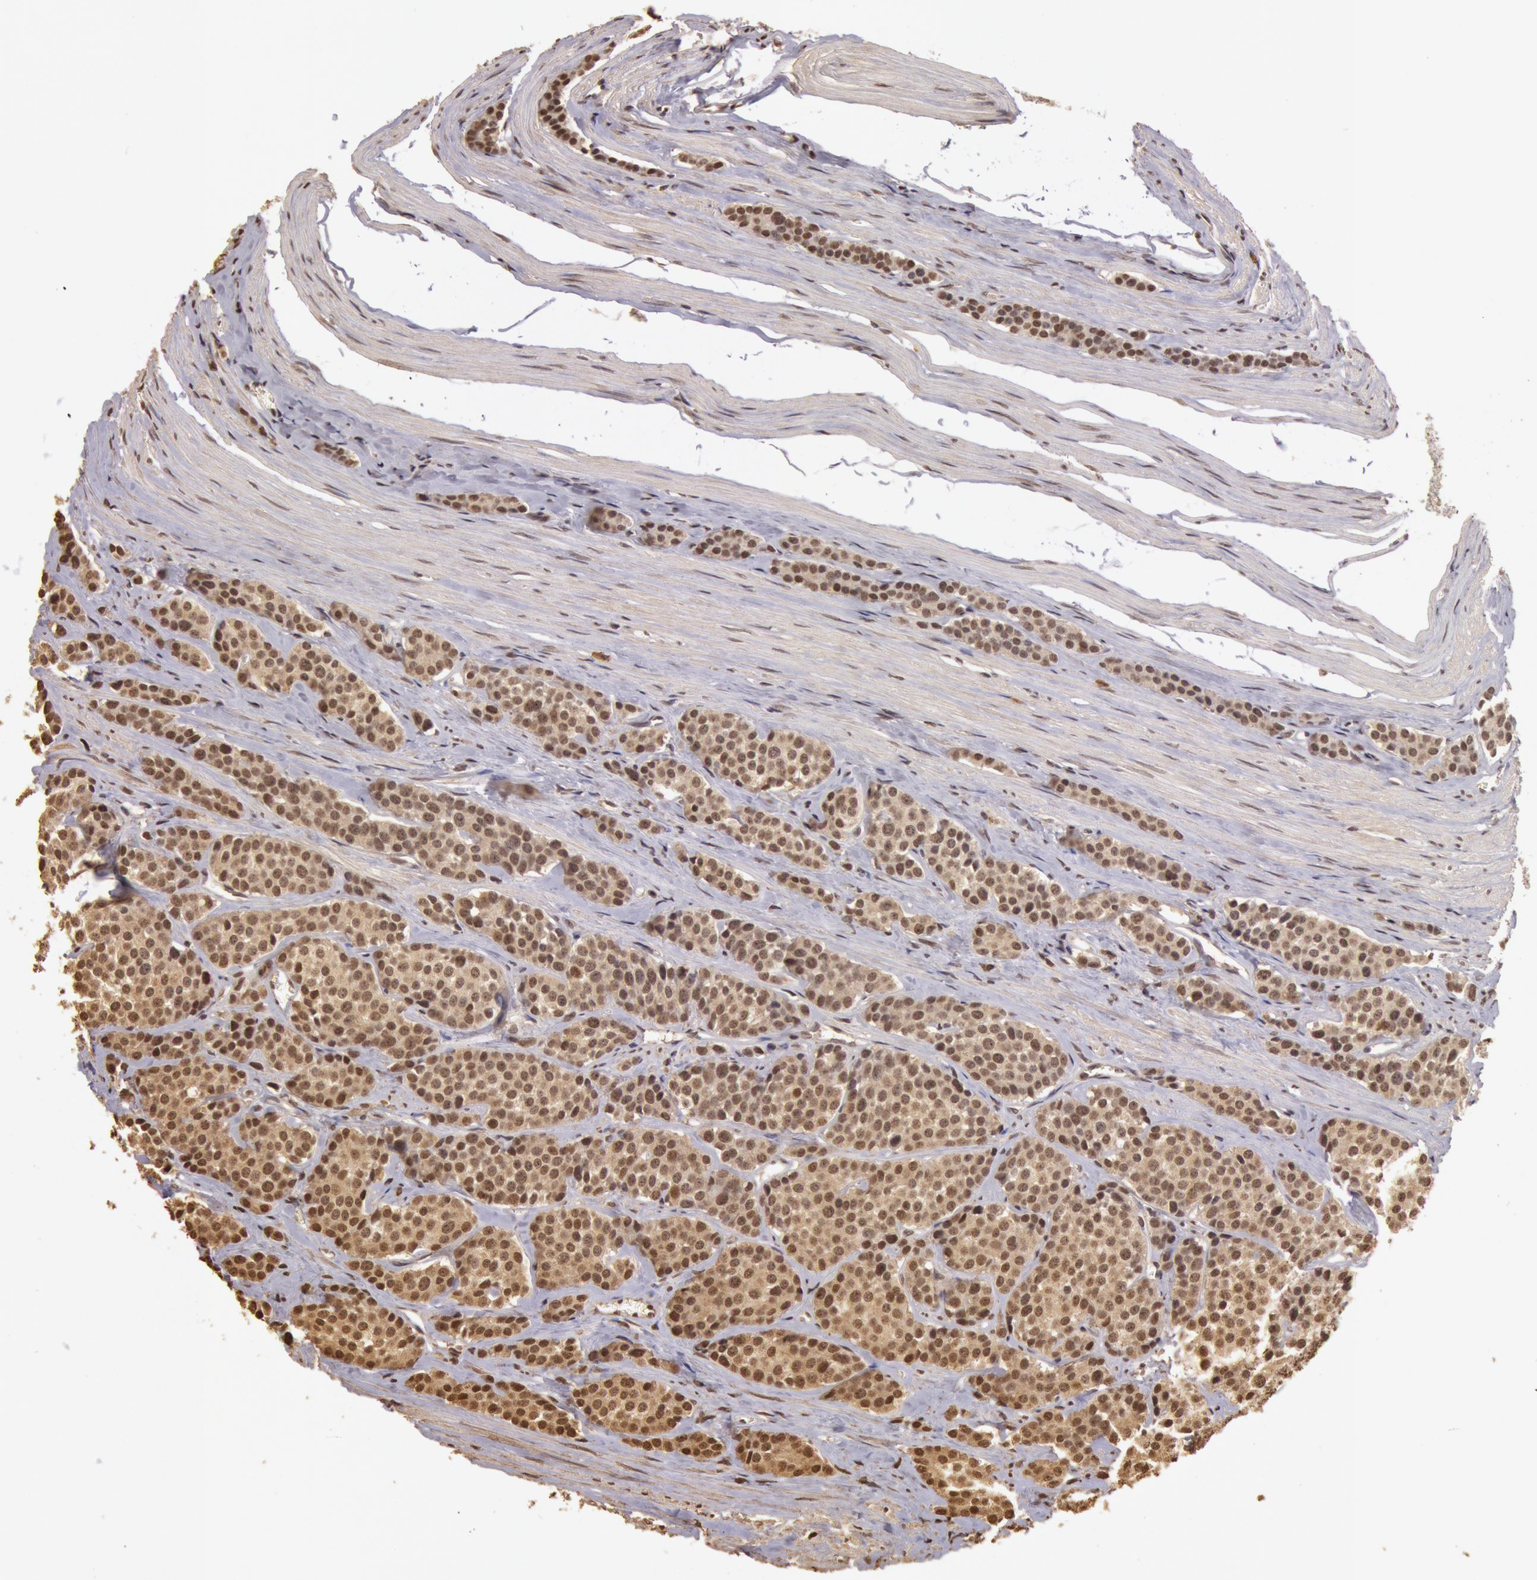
{"staining": {"intensity": "moderate", "quantity": ">75%", "location": "cytoplasmic/membranous,nuclear"}, "tissue": "carcinoid", "cell_type": "Tumor cells", "image_type": "cancer", "snomed": [{"axis": "morphology", "description": "Carcinoid, malignant, NOS"}, {"axis": "topography", "description": "Small intestine"}], "caption": "Carcinoid (malignant) stained with a protein marker exhibits moderate staining in tumor cells.", "gene": "SOD1", "patient": {"sex": "male", "age": 60}}